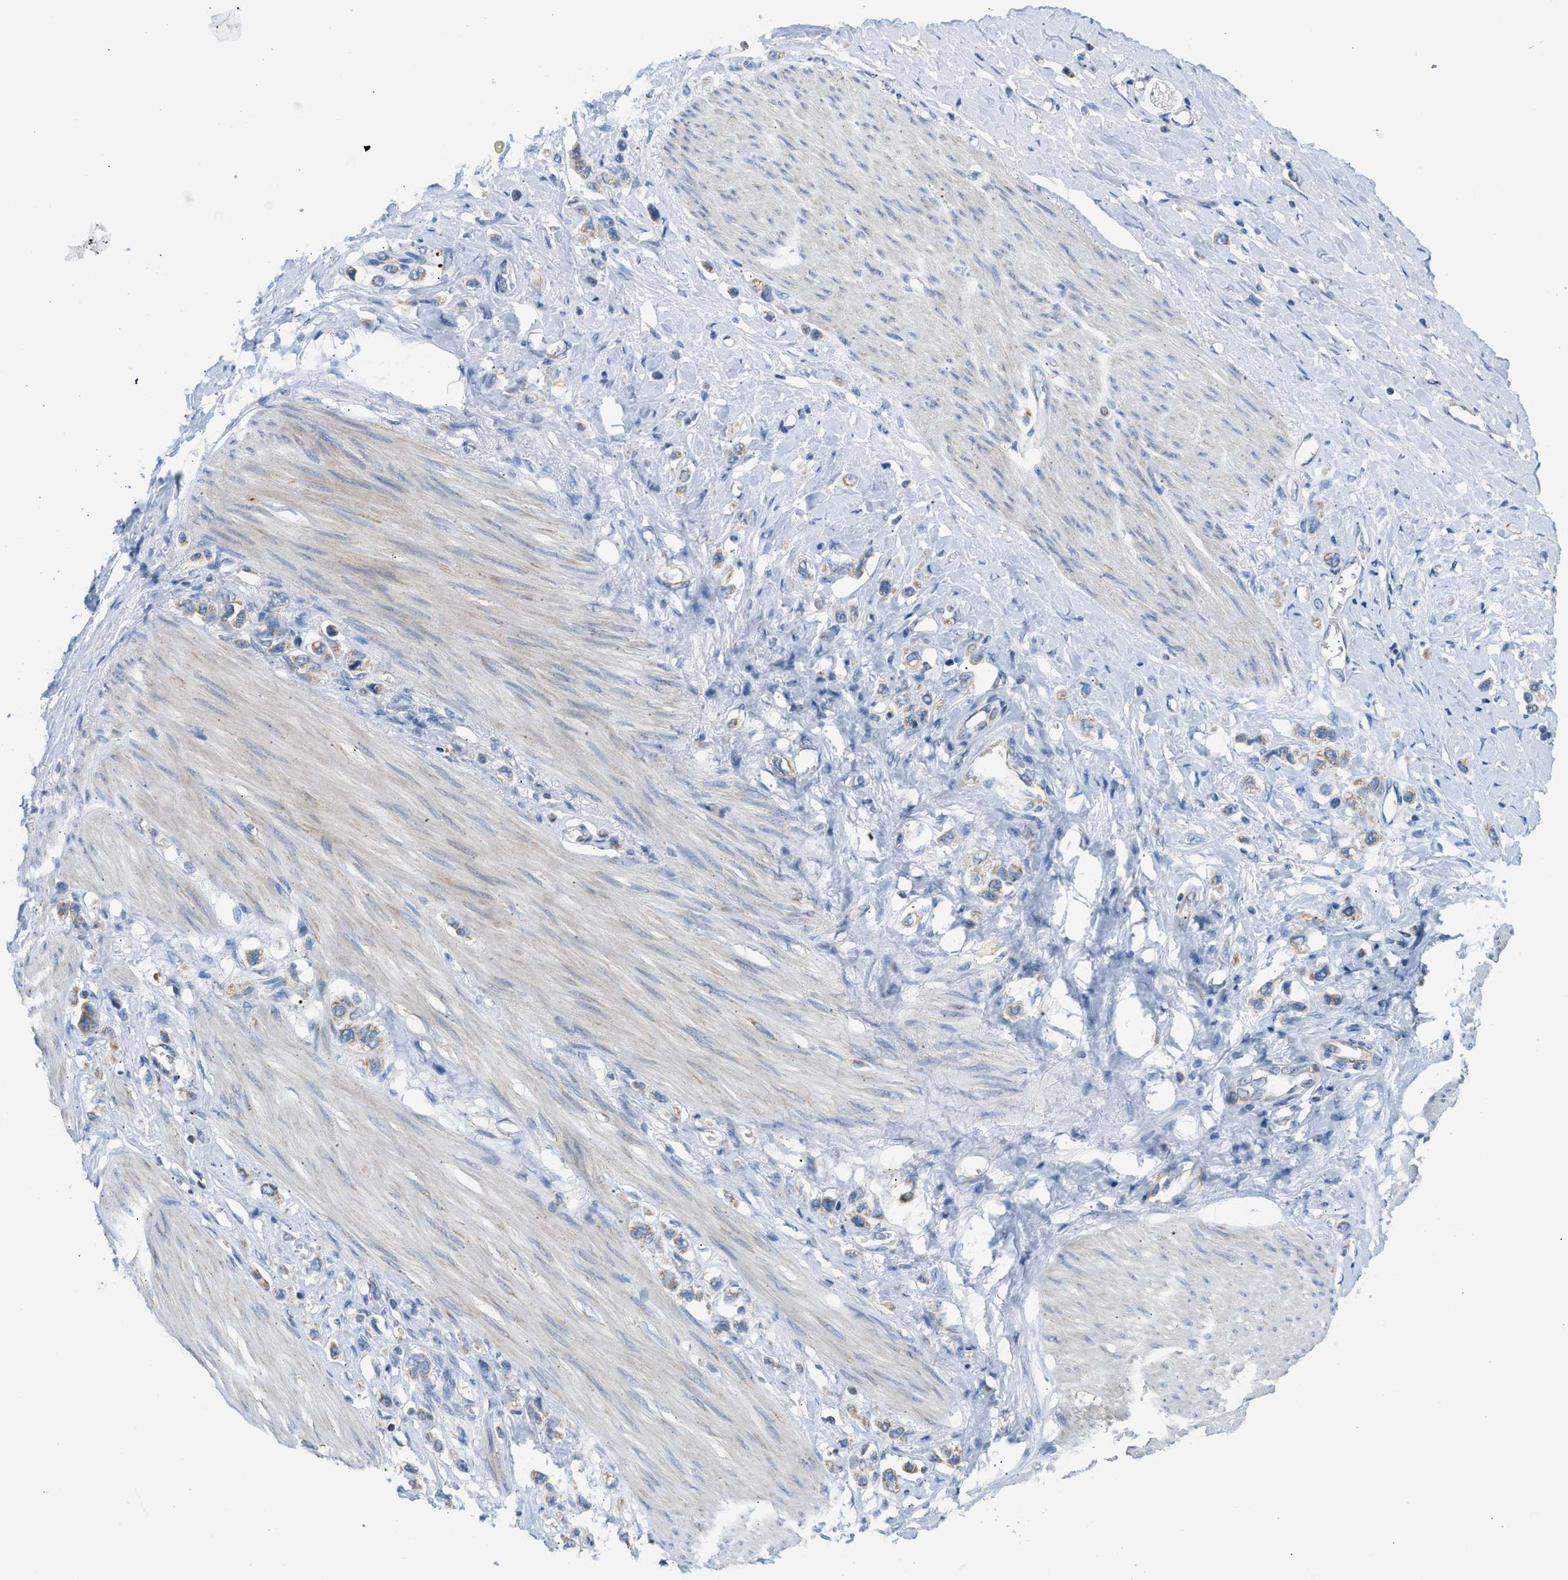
{"staining": {"intensity": "weak", "quantity": "25%-75%", "location": "cytoplasmic/membranous"}, "tissue": "stomach cancer", "cell_type": "Tumor cells", "image_type": "cancer", "snomed": [{"axis": "morphology", "description": "Adenocarcinoma, NOS"}, {"axis": "topography", "description": "Stomach"}], "caption": "Brown immunohistochemical staining in stomach adenocarcinoma reveals weak cytoplasmic/membranous staining in approximately 25%-75% of tumor cells.", "gene": "GOT2", "patient": {"sex": "female", "age": 65}}